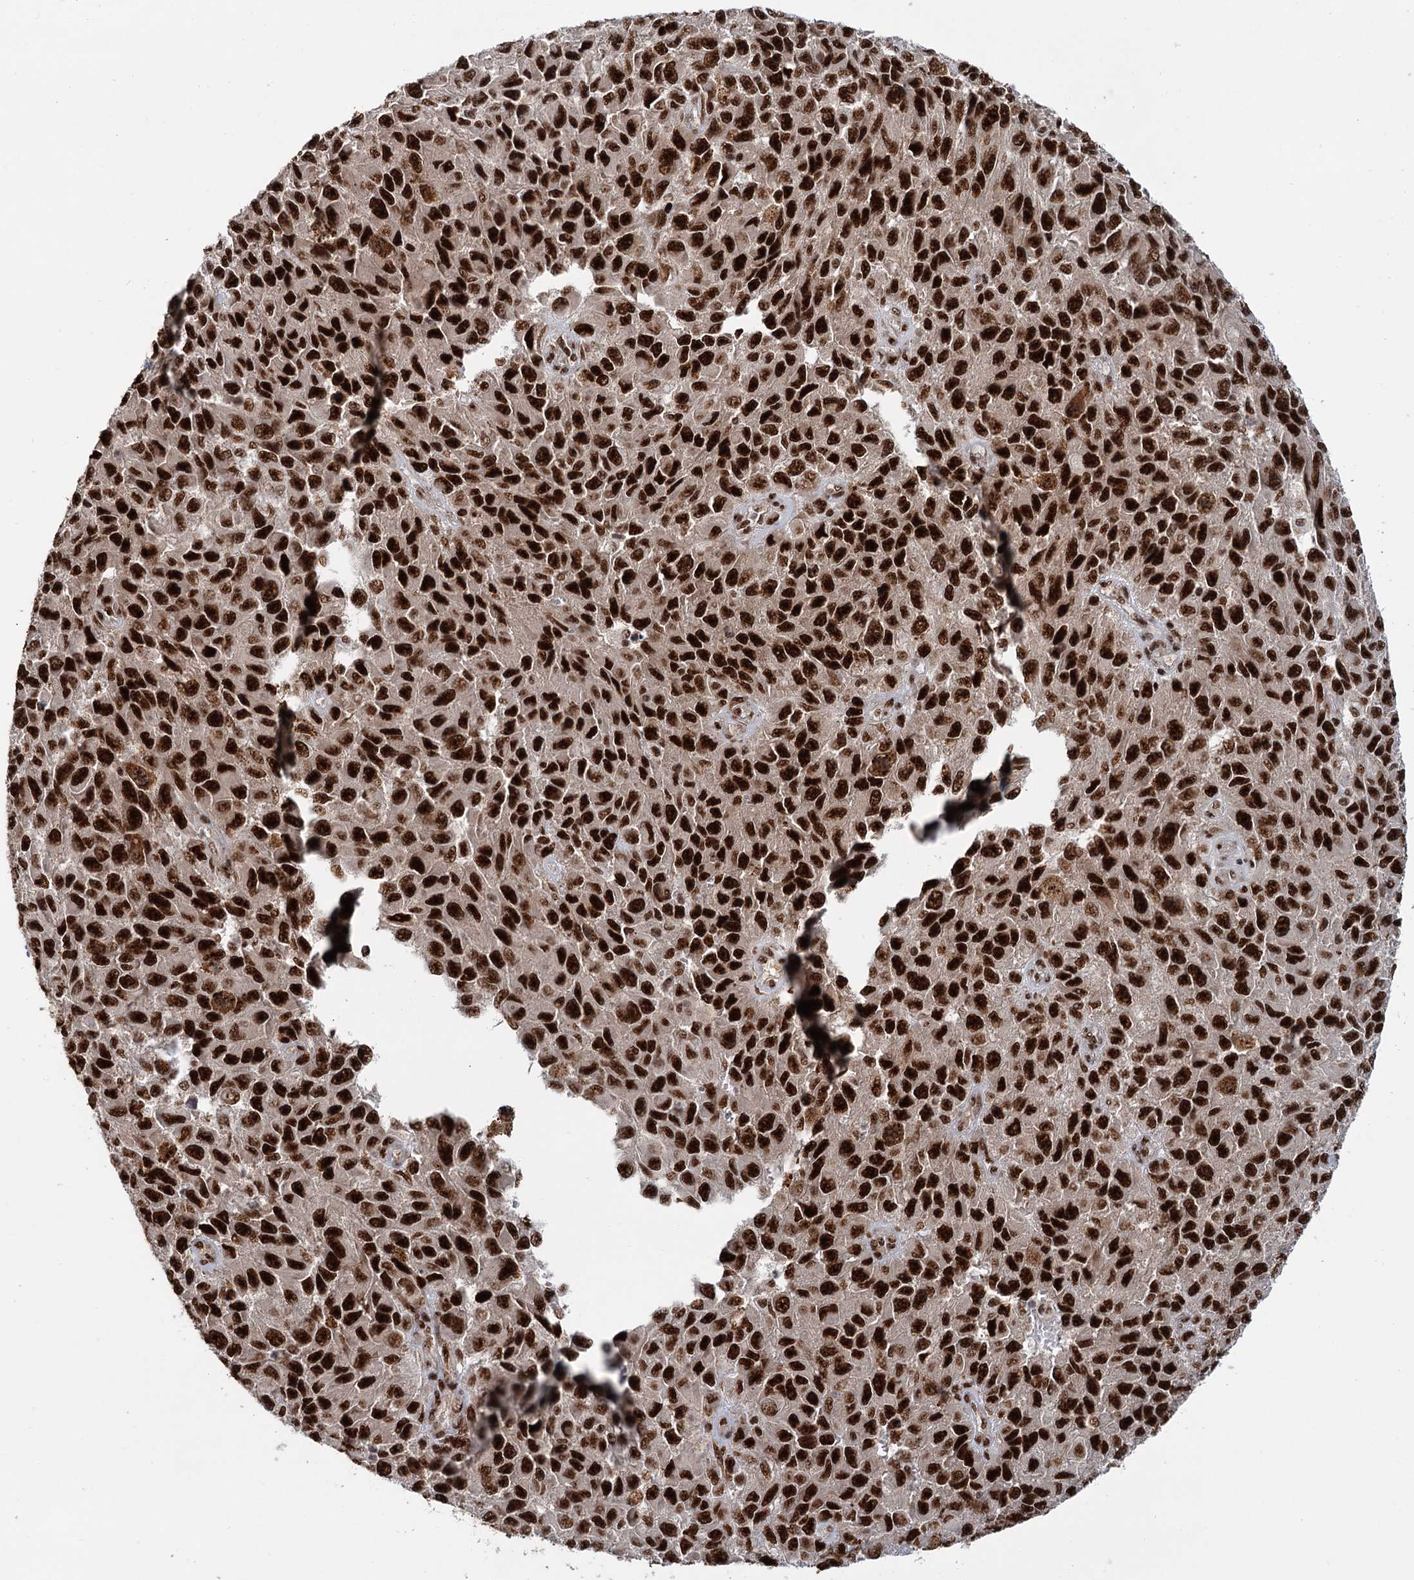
{"staining": {"intensity": "strong", "quantity": ">75%", "location": "nuclear"}, "tissue": "melanoma", "cell_type": "Tumor cells", "image_type": "cancer", "snomed": [{"axis": "morphology", "description": "Normal tissue, NOS"}, {"axis": "morphology", "description": "Malignant melanoma, NOS"}, {"axis": "topography", "description": "Skin"}], "caption": "Human malignant melanoma stained with a protein marker shows strong staining in tumor cells.", "gene": "WBP4", "patient": {"sex": "female", "age": 96}}